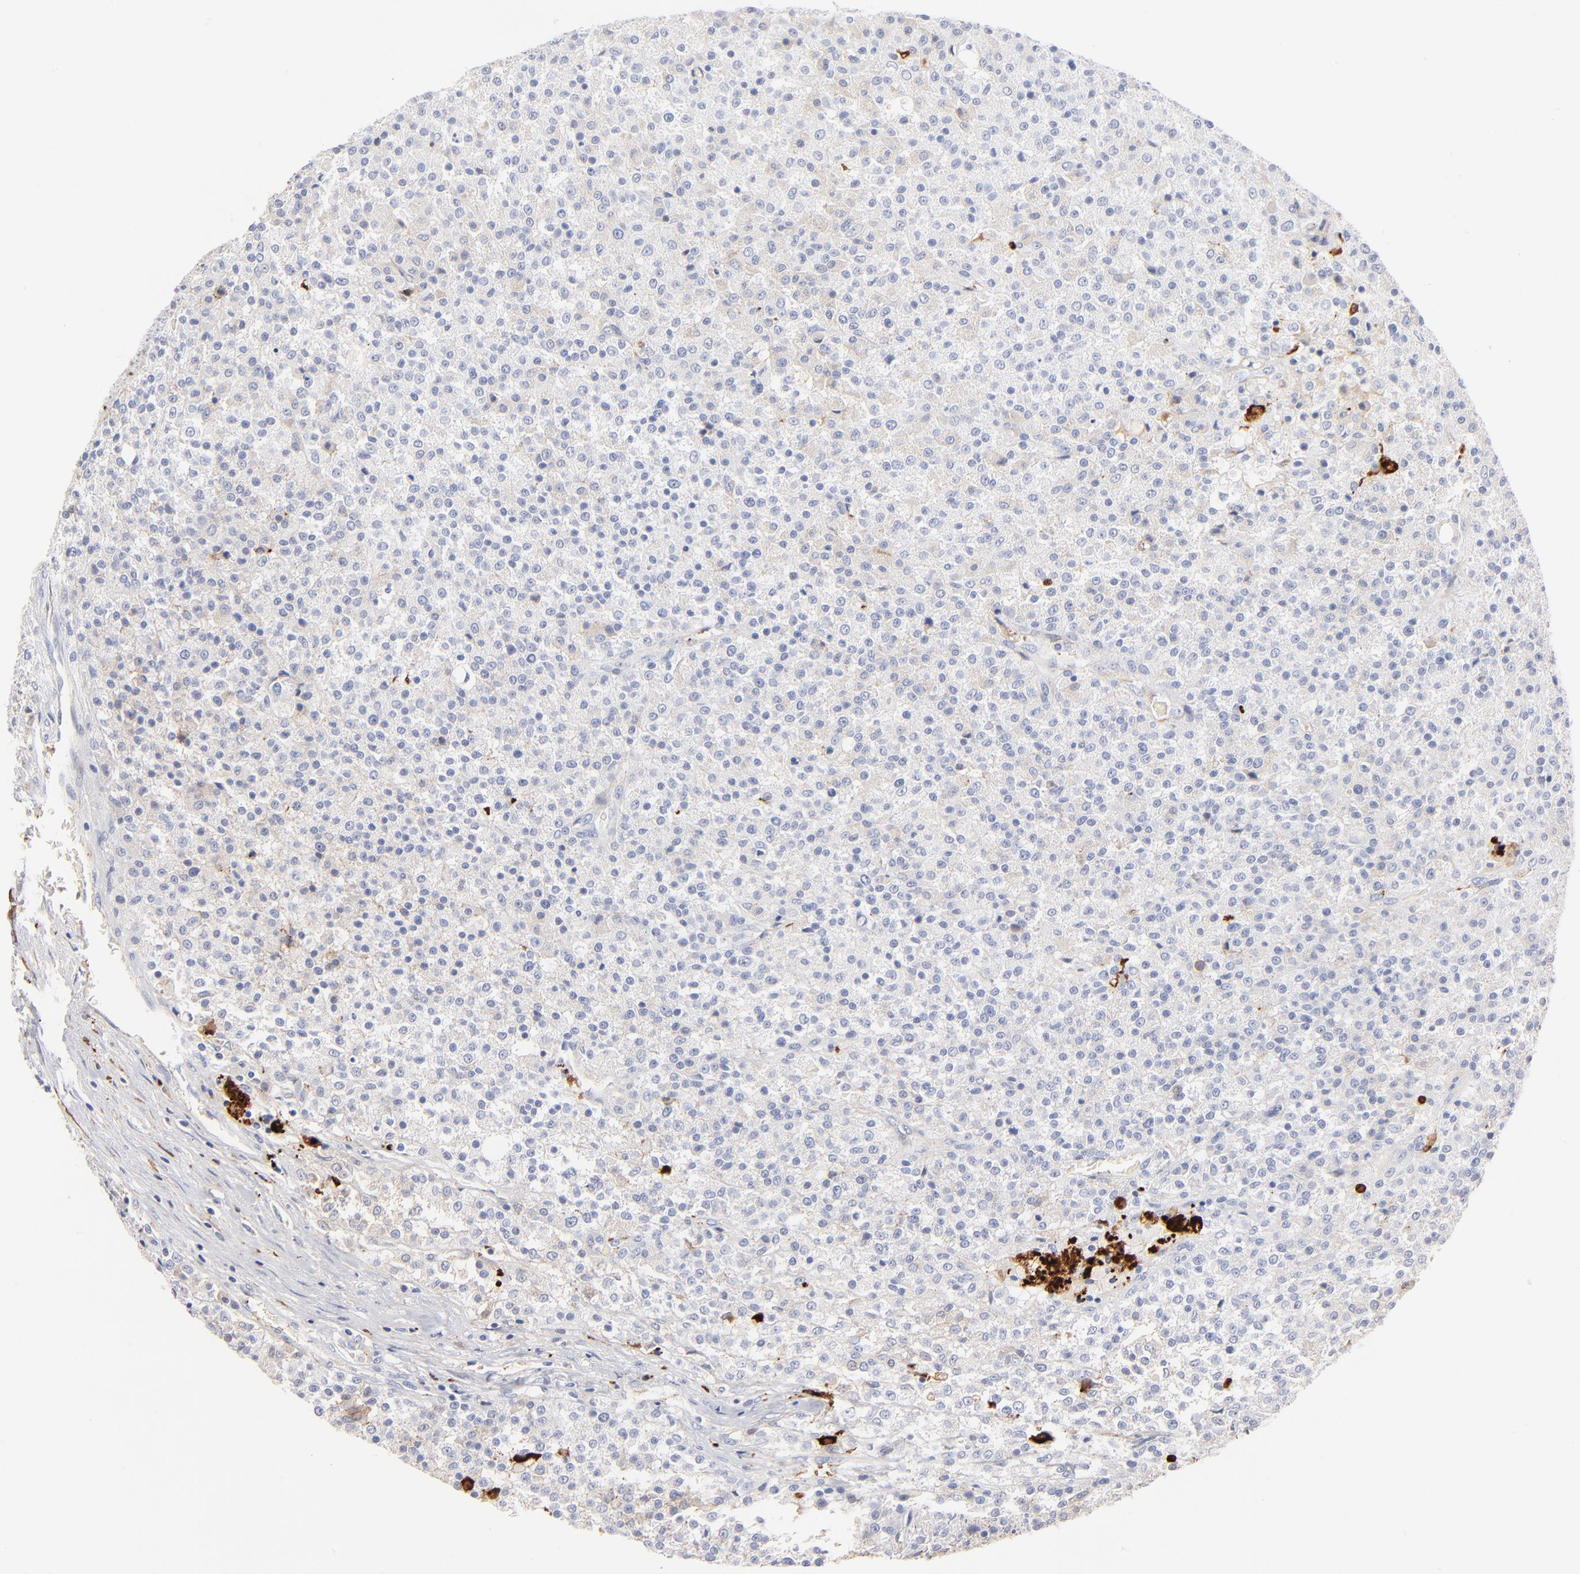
{"staining": {"intensity": "negative", "quantity": "none", "location": "none"}, "tissue": "testis cancer", "cell_type": "Tumor cells", "image_type": "cancer", "snomed": [{"axis": "morphology", "description": "Seminoma, NOS"}, {"axis": "topography", "description": "Testis"}], "caption": "Testis seminoma was stained to show a protein in brown. There is no significant staining in tumor cells. Nuclei are stained in blue.", "gene": "APOH", "patient": {"sex": "male", "age": 59}}